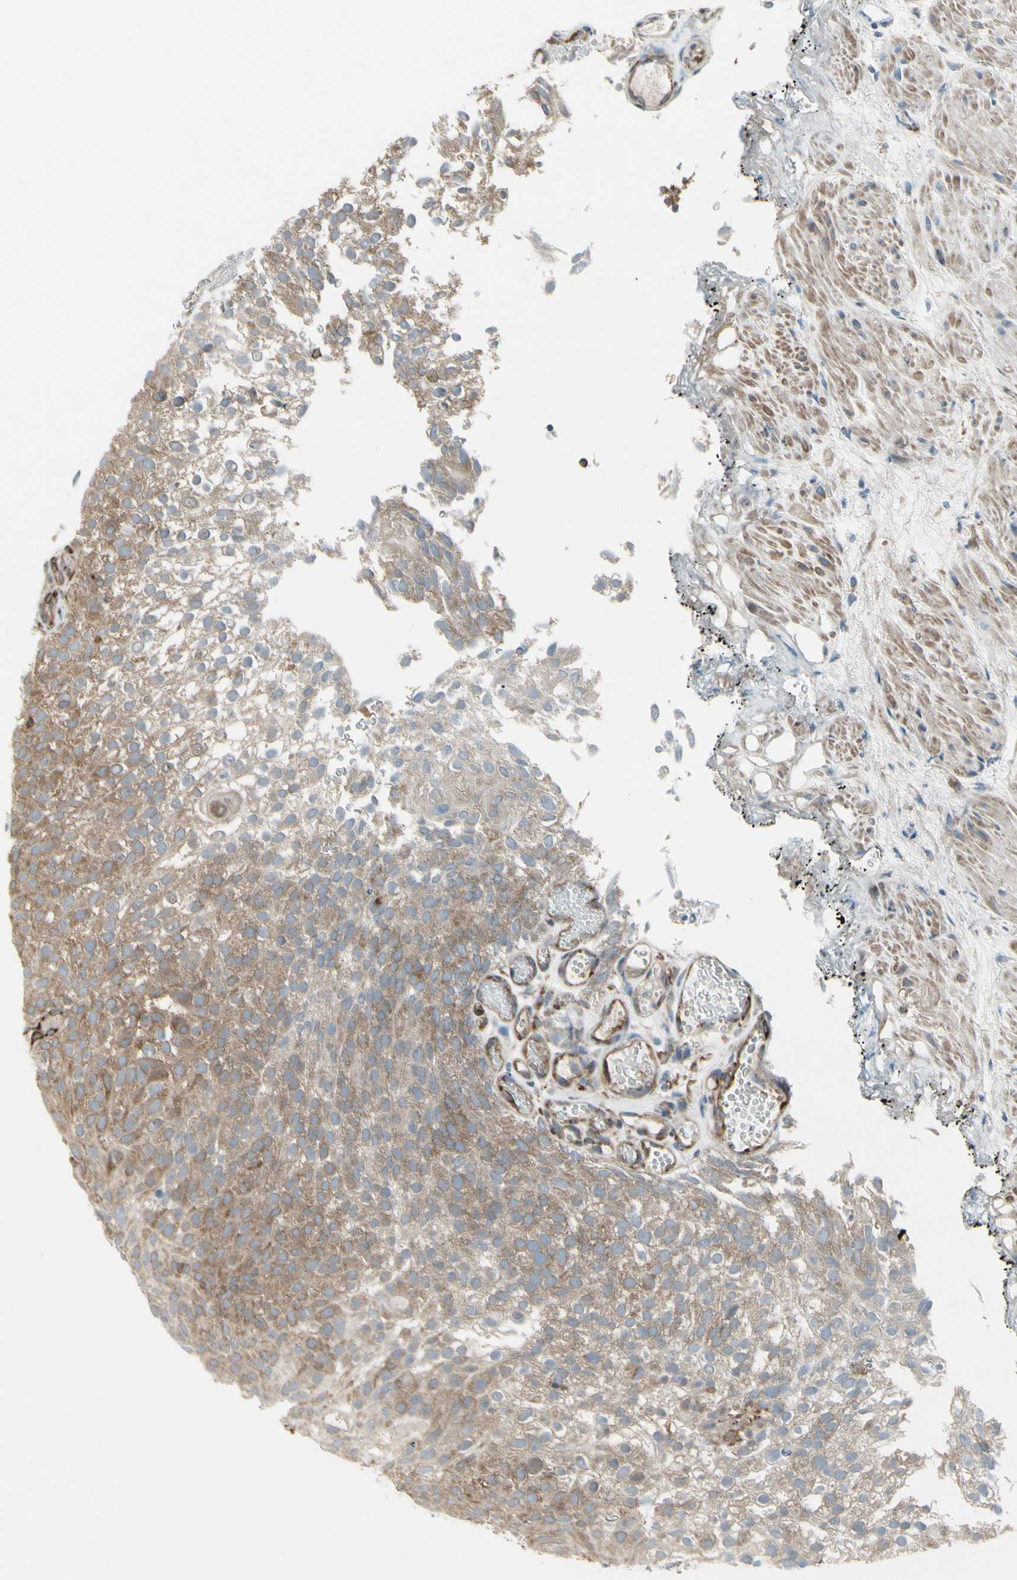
{"staining": {"intensity": "moderate", "quantity": ">75%", "location": "cytoplasmic/membranous"}, "tissue": "urothelial cancer", "cell_type": "Tumor cells", "image_type": "cancer", "snomed": [{"axis": "morphology", "description": "Urothelial carcinoma, Low grade"}, {"axis": "topography", "description": "Urinary bladder"}], "caption": "There is medium levels of moderate cytoplasmic/membranous staining in tumor cells of urothelial cancer, as demonstrated by immunohistochemical staining (brown color).", "gene": "FNDC3A", "patient": {"sex": "male", "age": 78}}